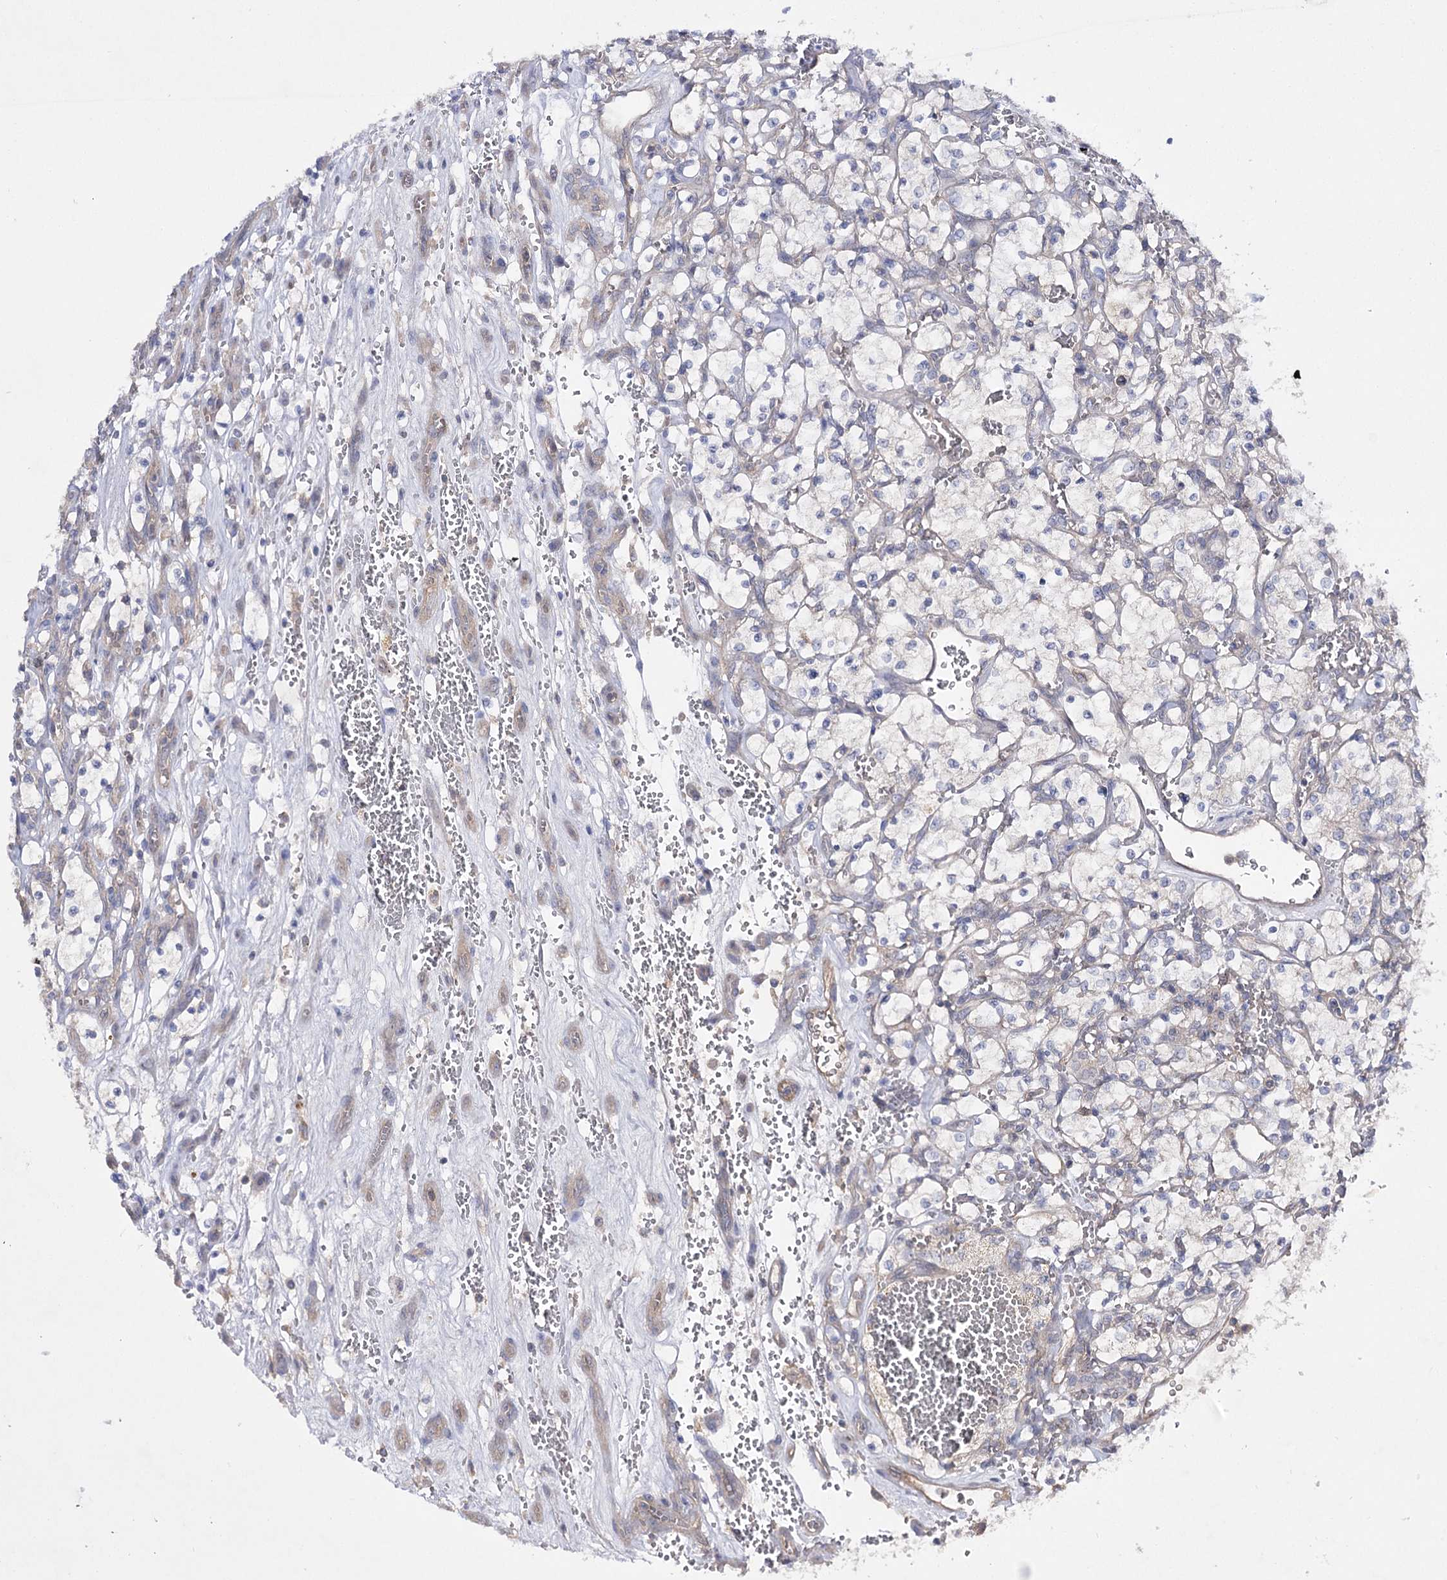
{"staining": {"intensity": "negative", "quantity": "none", "location": "none"}, "tissue": "renal cancer", "cell_type": "Tumor cells", "image_type": "cancer", "snomed": [{"axis": "morphology", "description": "Adenocarcinoma, NOS"}, {"axis": "topography", "description": "Kidney"}], "caption": "This is an IHC histopathology image of renal adenocarcinoma. There is no expression in tumor cells.", "gene": "BCR", "patient": {"sex": "female", "age": 69}}